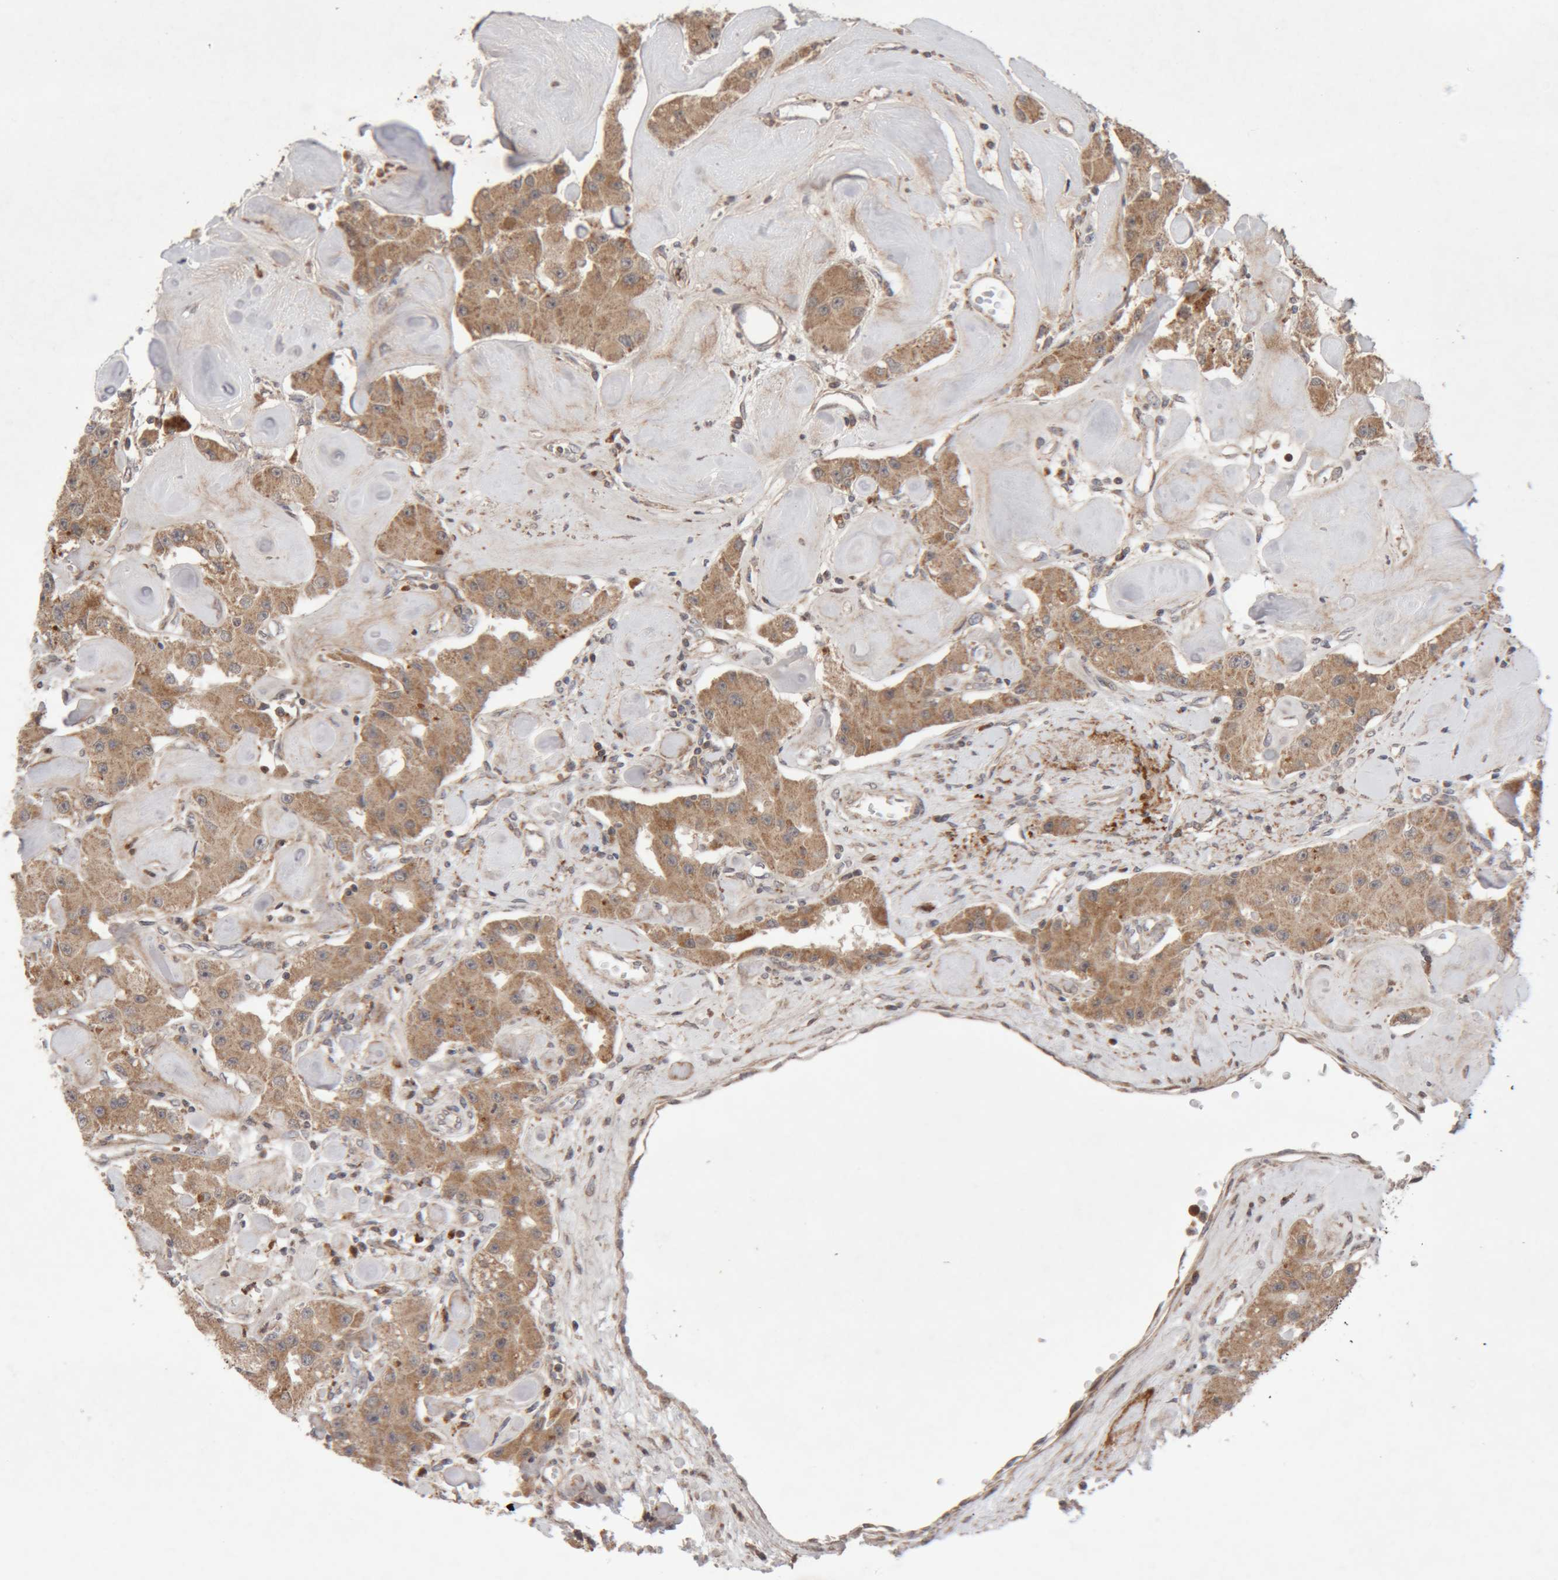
{"staining": {"intensity": "moderate", "quantity": ">75%", "location": "cytoplasmic/membranous"}, "tissue": "carcinoid", "cell_type": "Tumor cells", "image_type": "cancer", "snomed": [{"axis": "morphology", "description": "Carcinoid, malignant, NOS"}, {"axis": "topography", "description": "Pancreas"}], "caption": "Moderate cytoplasmic/membranous positivity is present in about >75% of tumor cells in carcinoid.", "gene": "KIF21B", "patient": {"sex": "male", "age": 41}}